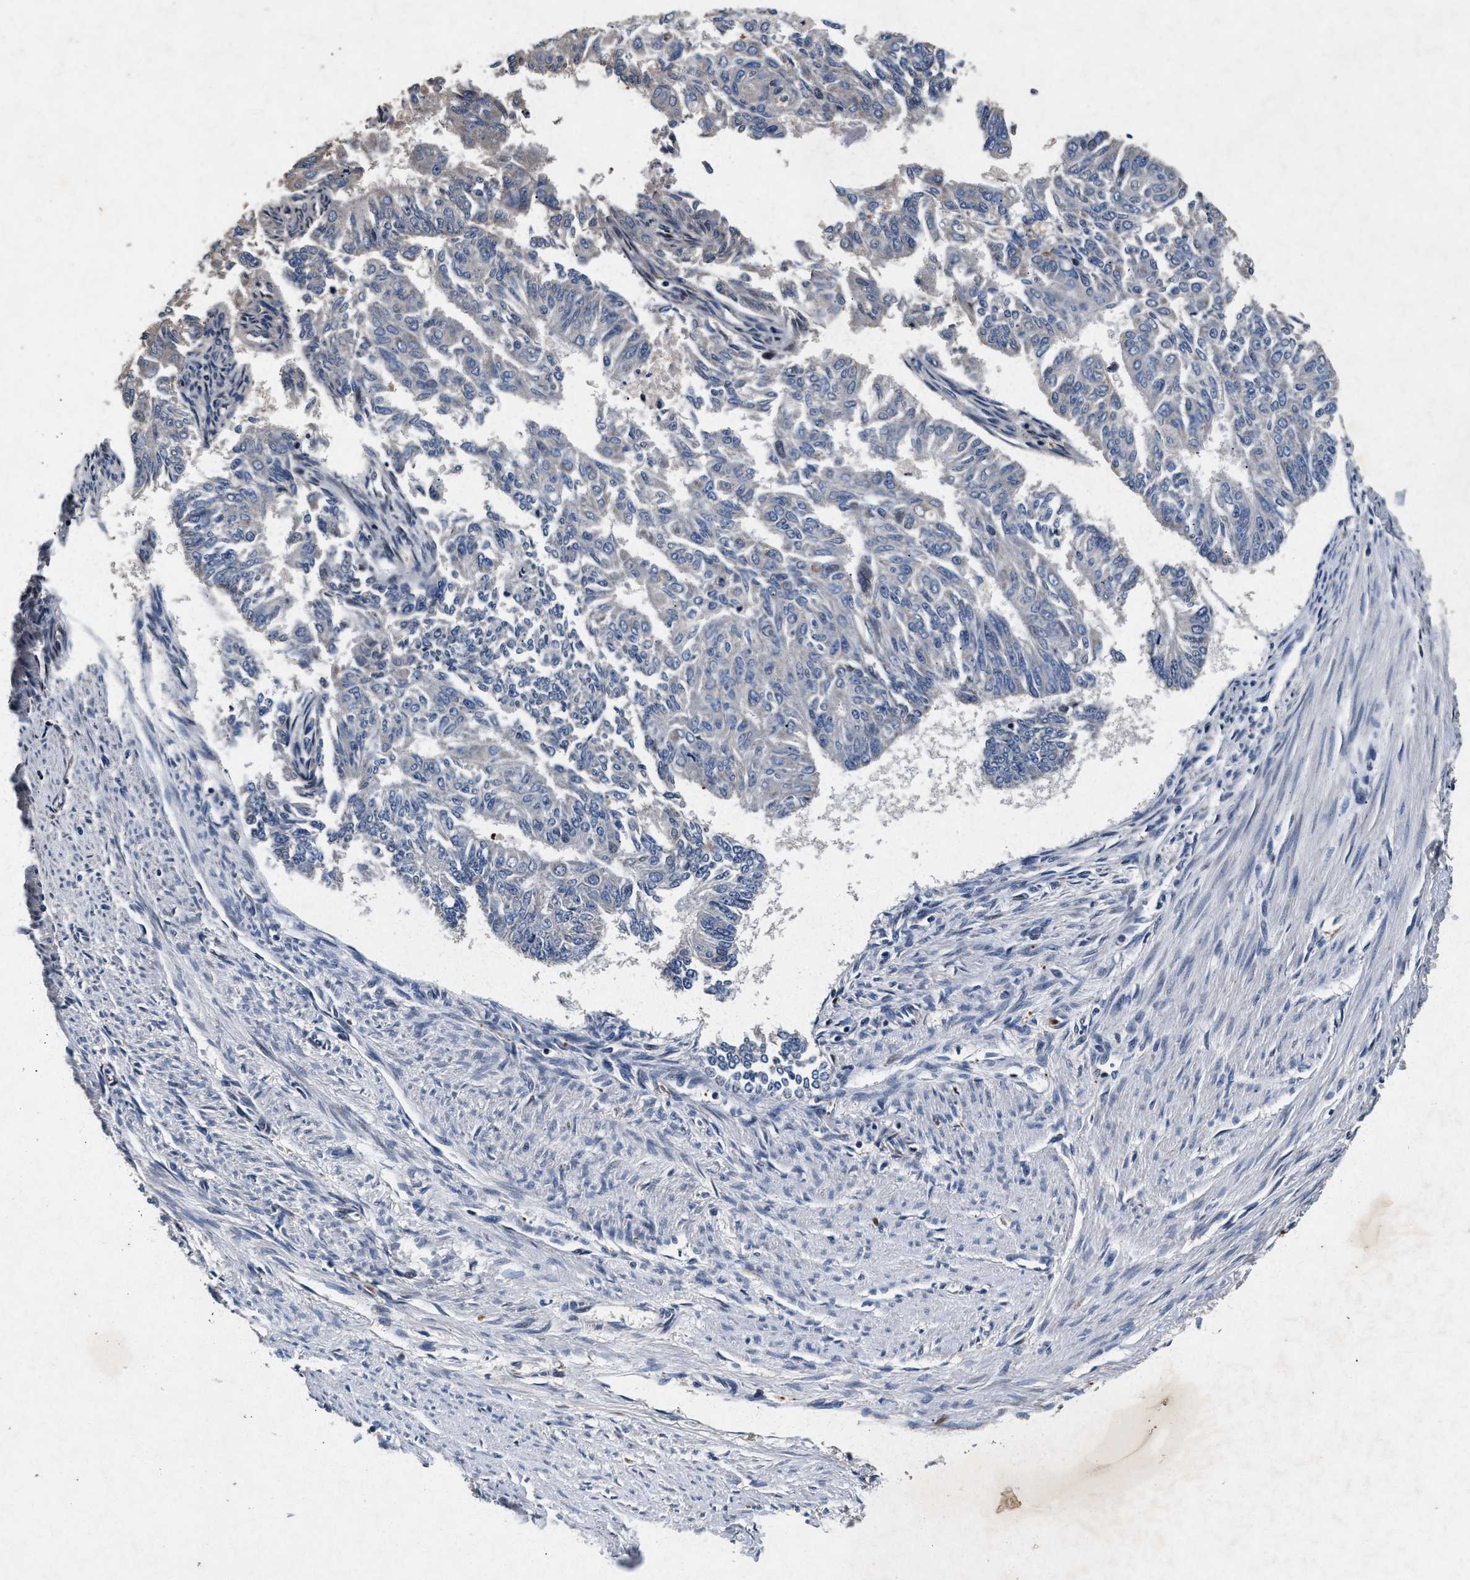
{"staining": {"intensity": "negative", "quantity": "none", "location": "none"}, "tissue": "endometrial cancer", "cell_type": "Tumor cells", "image_type": "cancer", "snomed": [{"axis": "morphology", "description": "Adenocarcinoma, NOS"}, {"axis": "topography", "description": "Endometrium"}], "caption": "There is no significant positivity in tumor cells of endometrial adenocarcinoma.", "gene": "PKD2L1", "patient": {"sex": "female", "age": 32}}